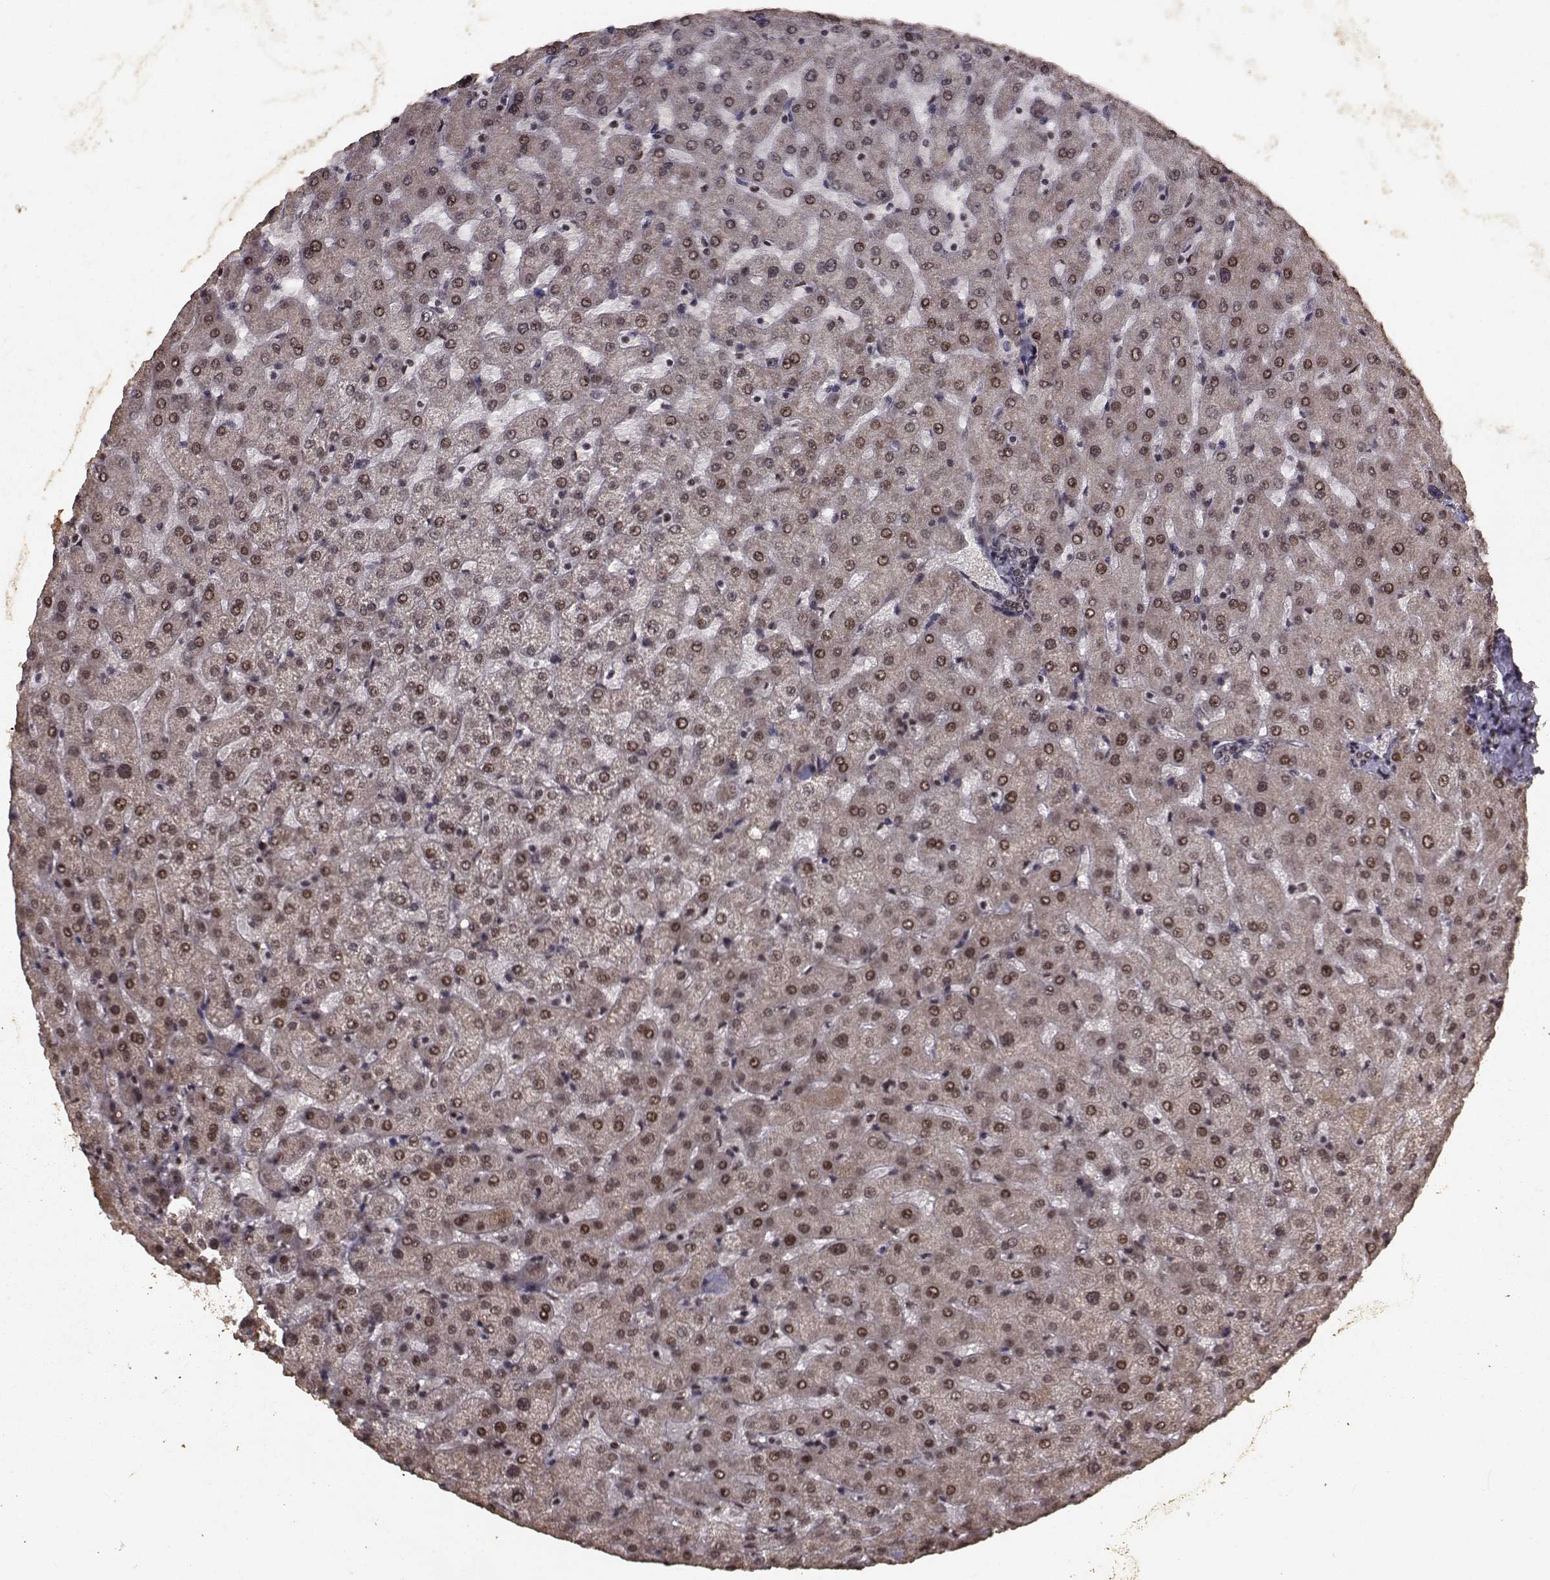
{"staining": {"intensity": "negative", "quantity": "none", "location": "none"}, "tissue": "liver", "cell_type": "Cholangiocytes", "image_type": "normal", "snomed": [{"axis": "morphology", "description": "Normal tissue, NOS"}, {"axis": "topography", "description": "Liver"}], "caption": "DAB immunohistochemical staining of benign liver shows no significant positivity in cholangiocytes. (DAB immunohistochemistry (IHC) visualized using brightfield microscopy, high magnification).", "gene": "SF1", "patient": {"sex": "female", "age": 50}}